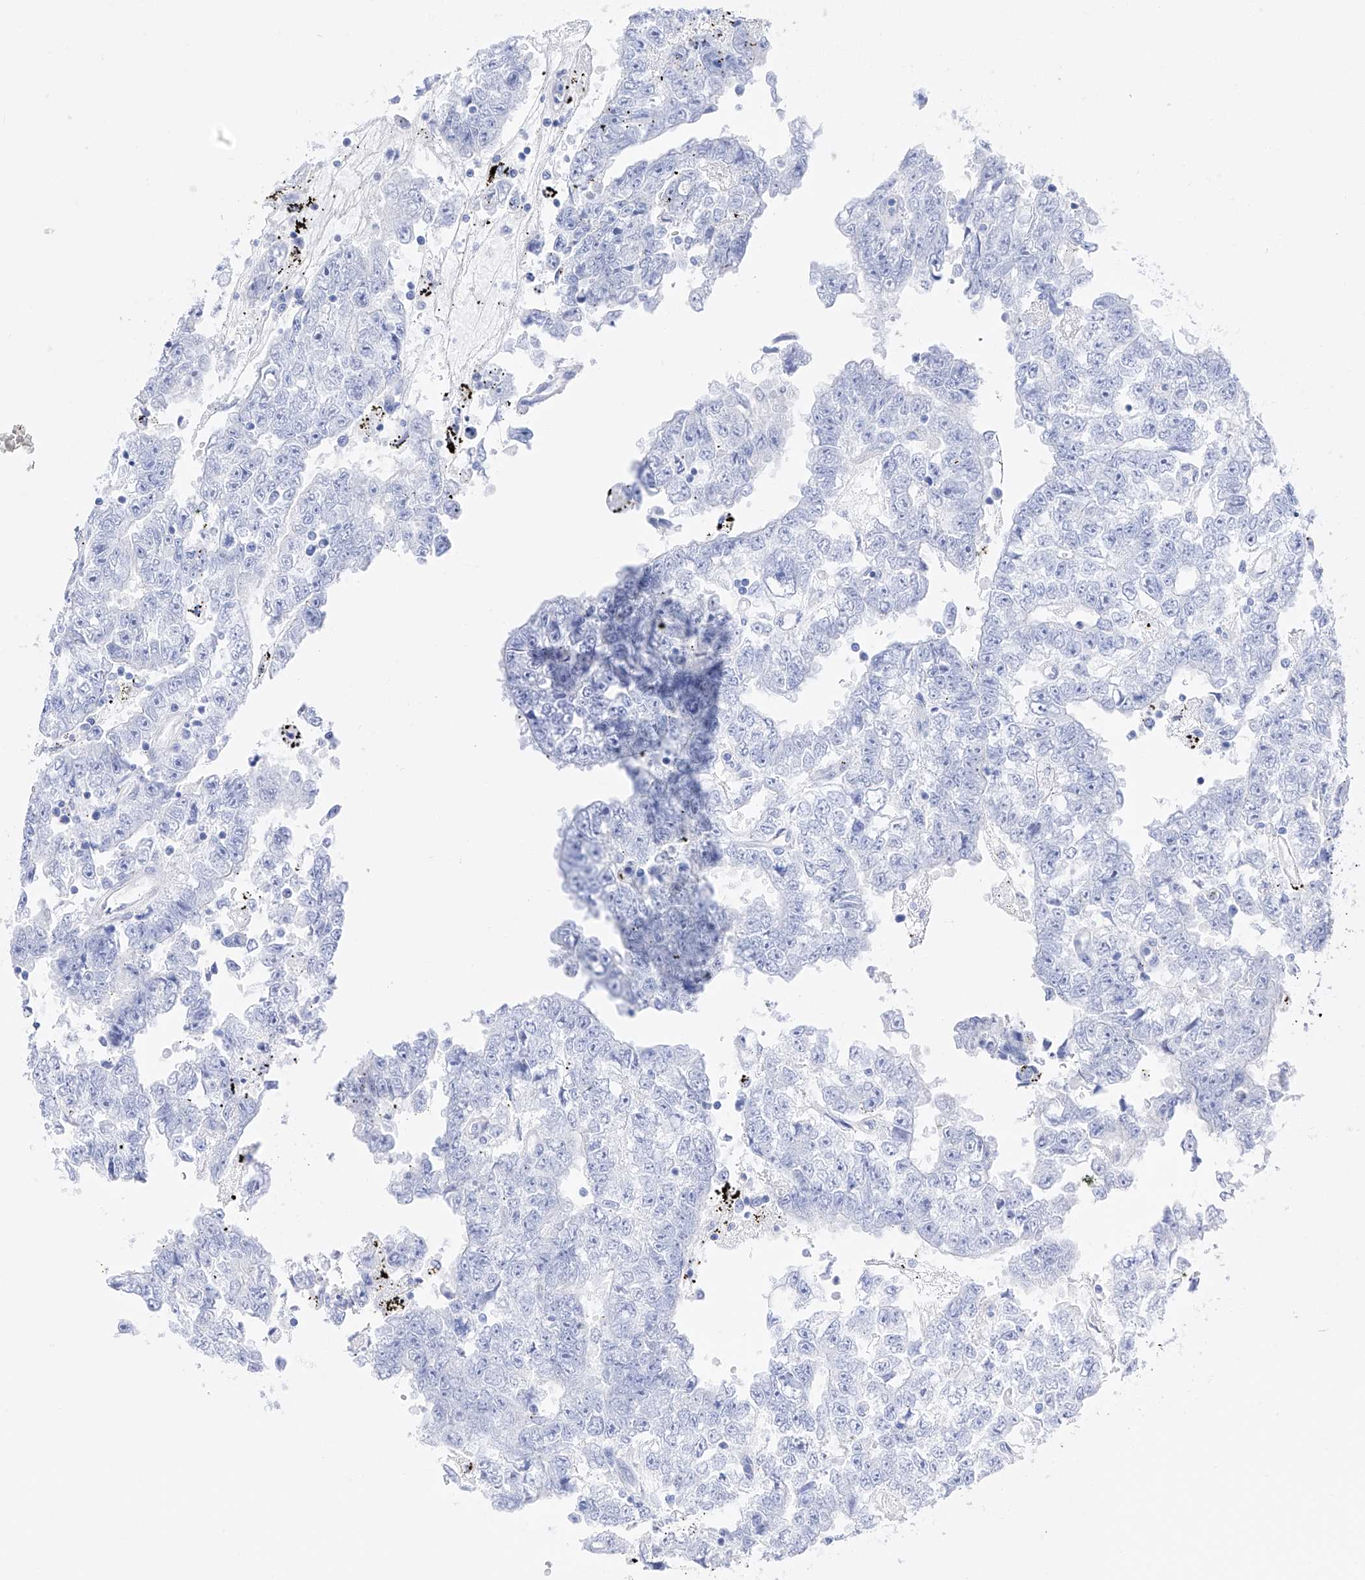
{"staining": {"intensity": "negative", "quantity": "none", "location": "none"}, "tissue": "testis cancer", "cell_type": "Tumor cells", "image_type": "cancer", "snomed": [{"axis": "morphology", "description": "Carcinoma, Embryonal, NOS"}, {"axis": "topography", "description": "Testis"}], "caption": "This micrograph is of testis embryonal carcinoma stained with IHC to label a protein in brown with the nuclei are counter-stained blue. There is no positivity in tumor cells.", "gene": "TRPC7", "patient": {"sex": "male", "age": 25}}